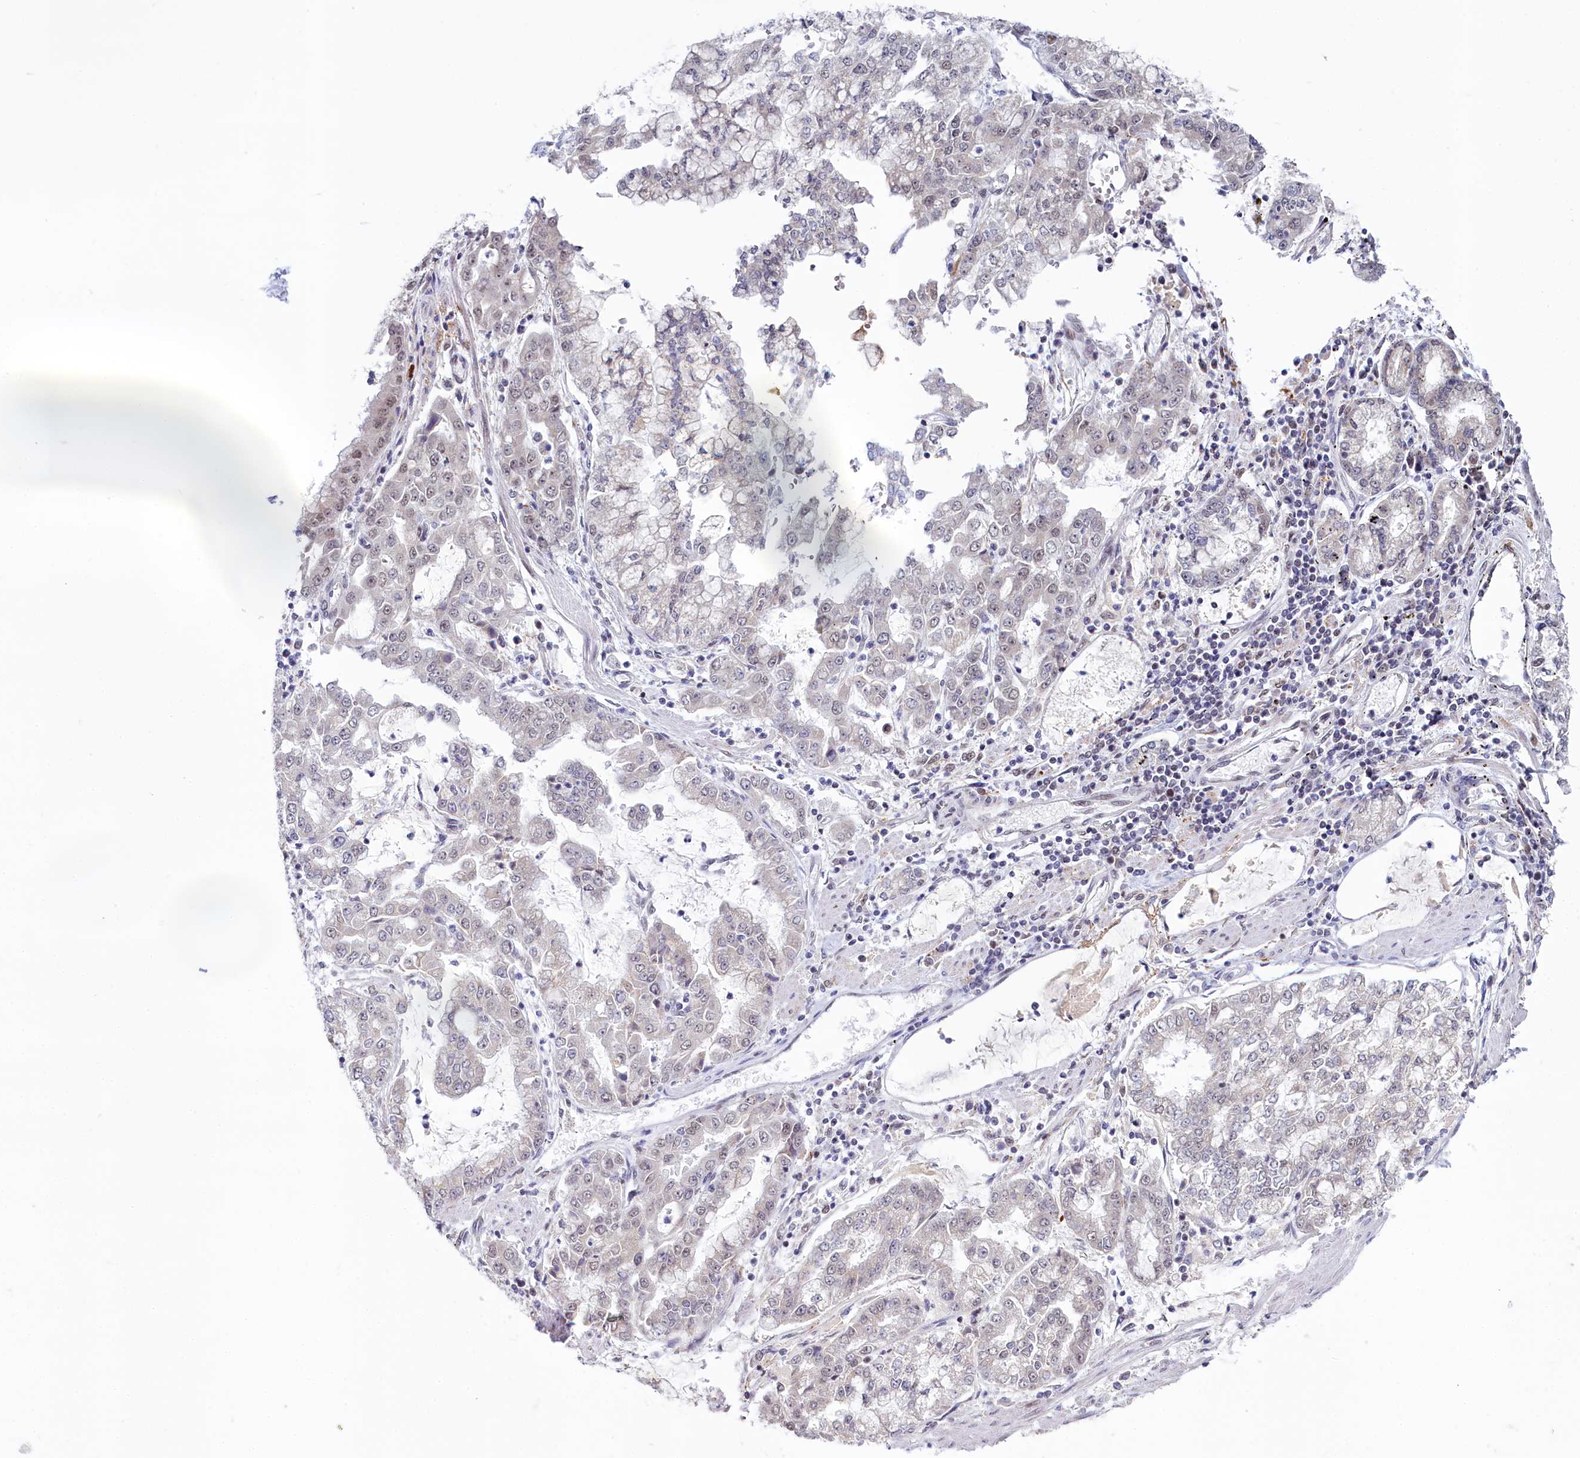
{"staining": {"intensity": "negative", "quantity": "none", "location": "none"}, "tissue": "stomach cancer", "cell_type": "Tumor cells", "image_type": "cancer", "snomed": [{"axis": "morphology", "description": "Adenocarcinoma, NOS"}, {"axis": "topography", "description": "Stomach"}], "caption": "Histopathology image shows no significant protein expression in tumor cells of stomach adenocarcinoma. (Stains: DAB IHC with hematoxylin counter stain, Microscopy: brightfield microscopy at high magnification).", "gene": "PPHLN1", "patient": {"sex": "male", "age": 76}}